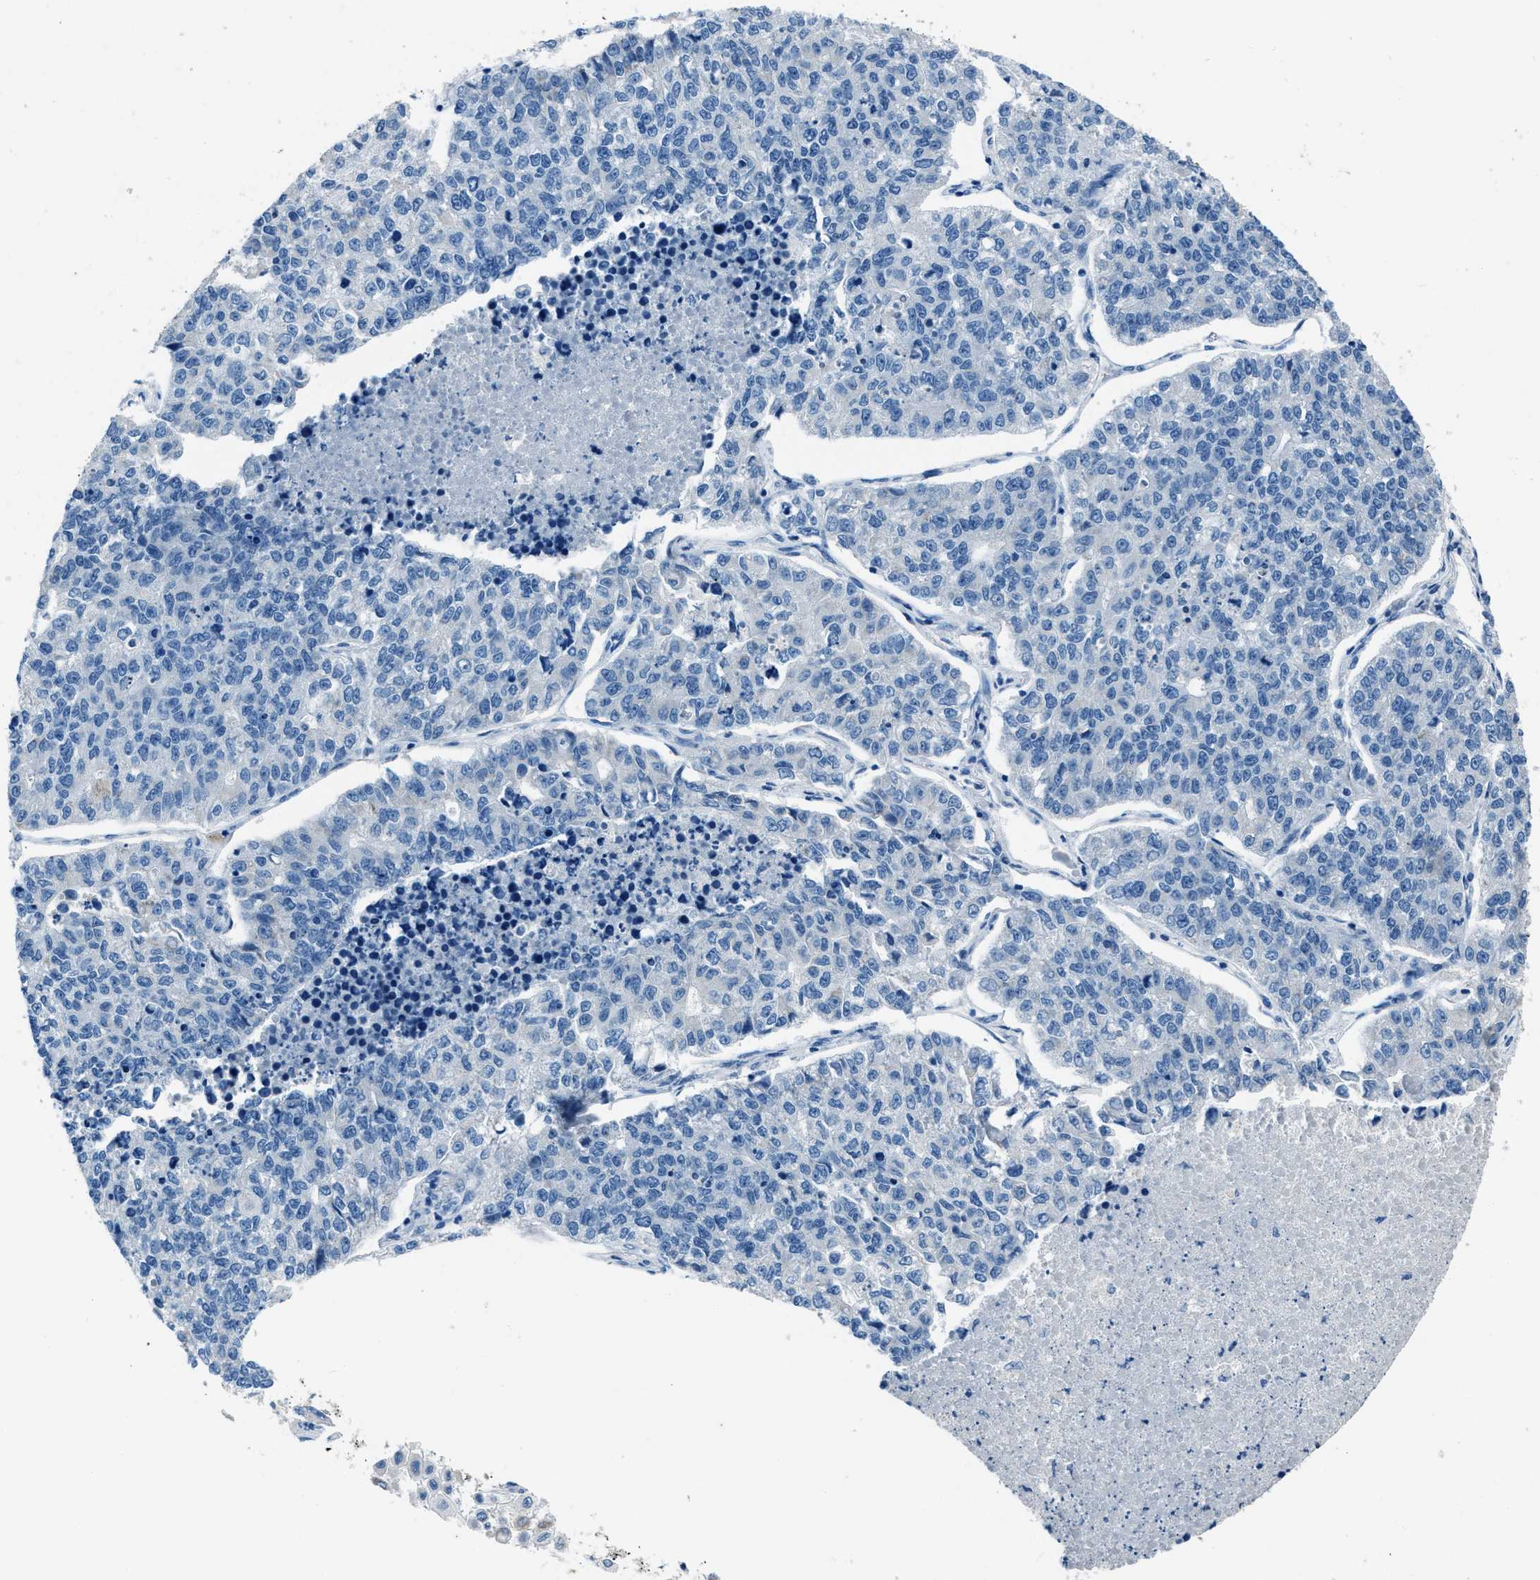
{"staining": {"intensity": "negative", "quantity": "none", "location": "none"}, "tissue": "lung cancer", "cell_type": "Tumor cells", "image_type": "cancer", "snomed": [{"axis": "morphology", "description": "Adenocarcinoma, NOS"}, {"axis": "topography", "description": "Lung"}], "caption": "Immunohistochemistry (IHC) histopathology image of human adenocarcinoma (lung) stained for a protein (brown), which reveals no staining in tumor cells. (DAB (3,3'-diaminobenzidine) immunohistochemistry visualized using brightfield microscopy, high magnification).", "gene": "AMACR", "patient": {"sex": "male", "age": 49}}